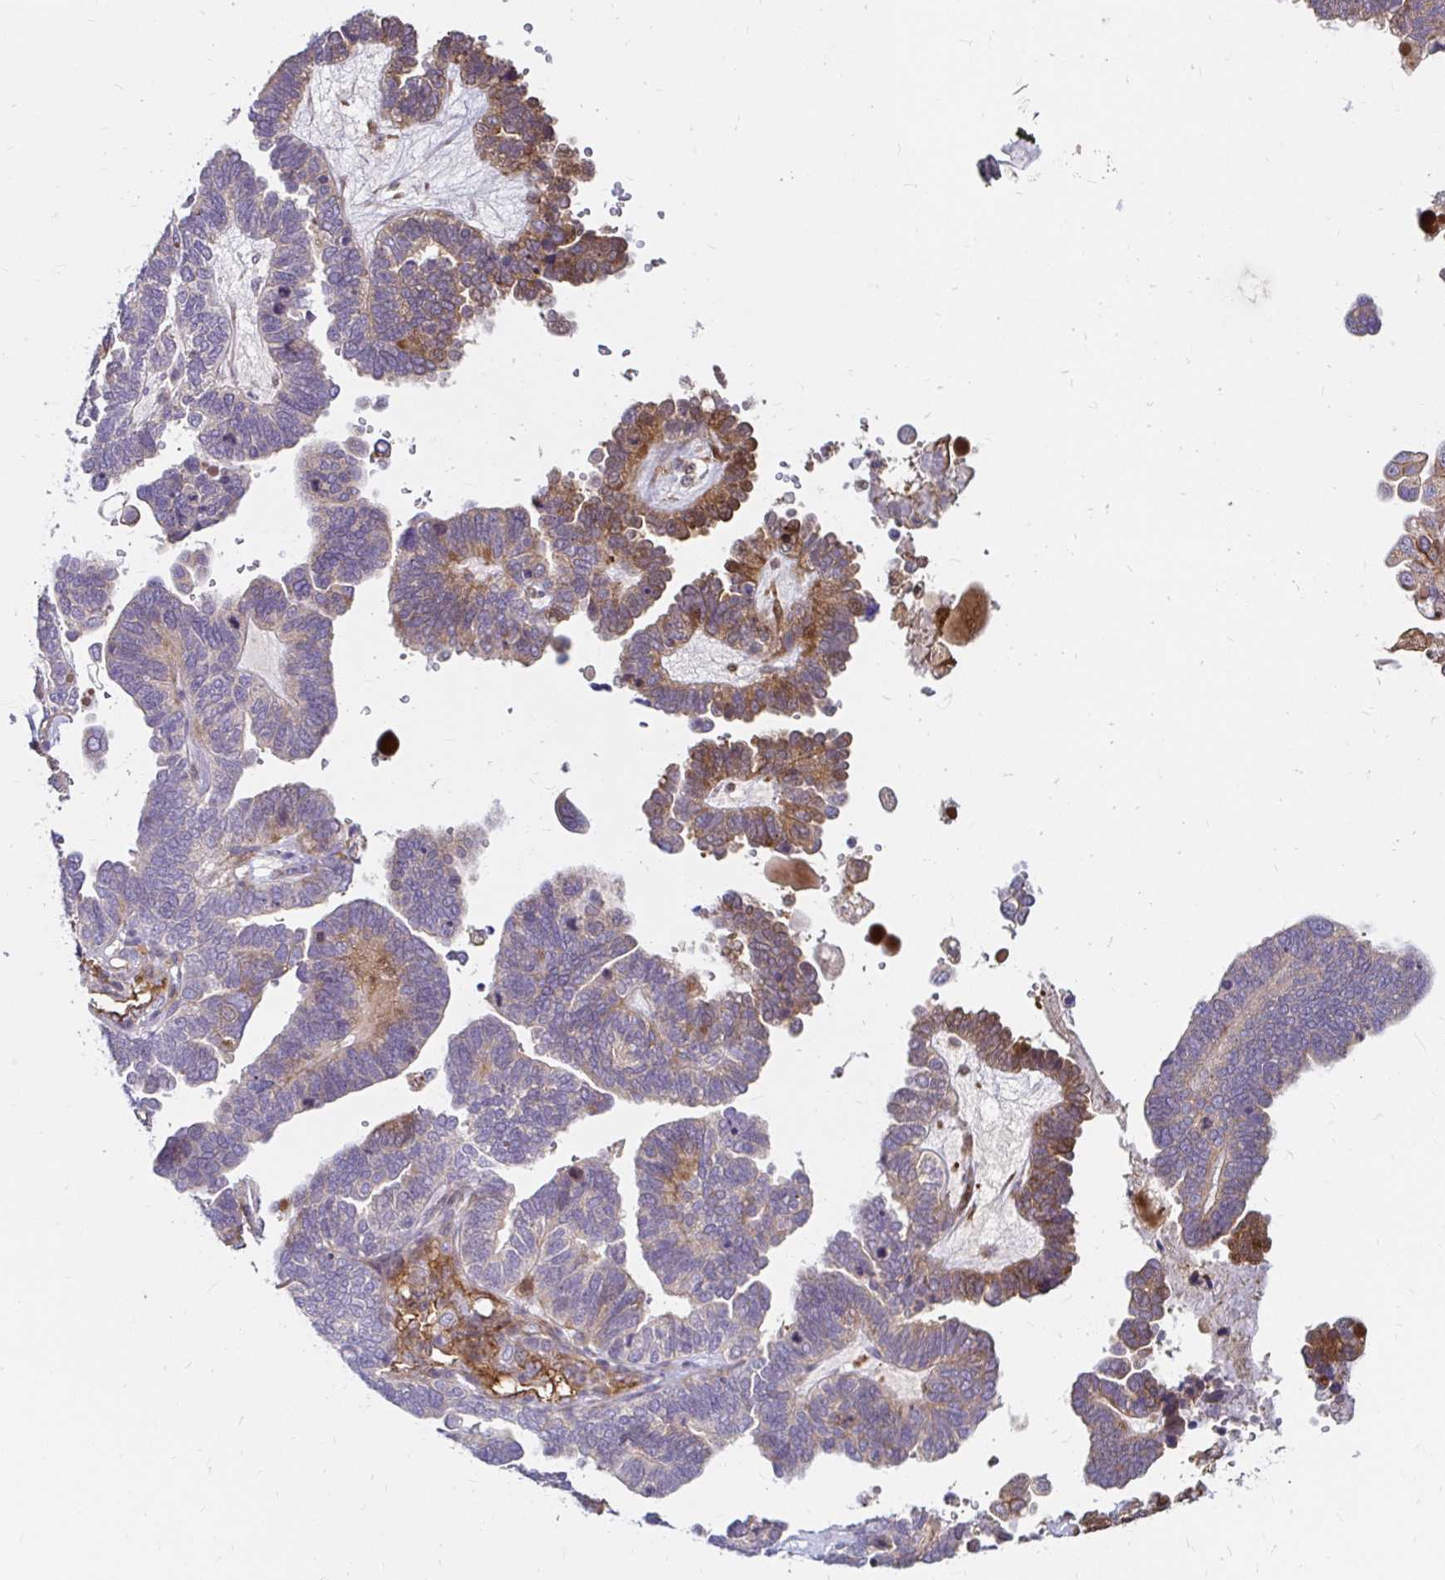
{"staining": {"intensity": "moderate", "quantity": "<25%", "location": "cytoplasmic/membranous,nuclear"}, "tissue": "ovarian cancer", "cell_type": "Tumor cells", "image_type": "cancer", "snomed": [{"axis": "morphology", "description": "Cystadenocarcinoma, serous, NOS"}, {"axis": "topography", "description": "Ovary"}], "caption": "Moderate cytoplasmic/membranous and nuclear staining is appreciated in approximately <25% of tumor cells in ovarian serous cystadenocarcinoma. The protein of interest is shown in brown color, while the nuclei are stained blue.", "gene": "ITGA2", "patient": {"sex": "female", "age": 51}}